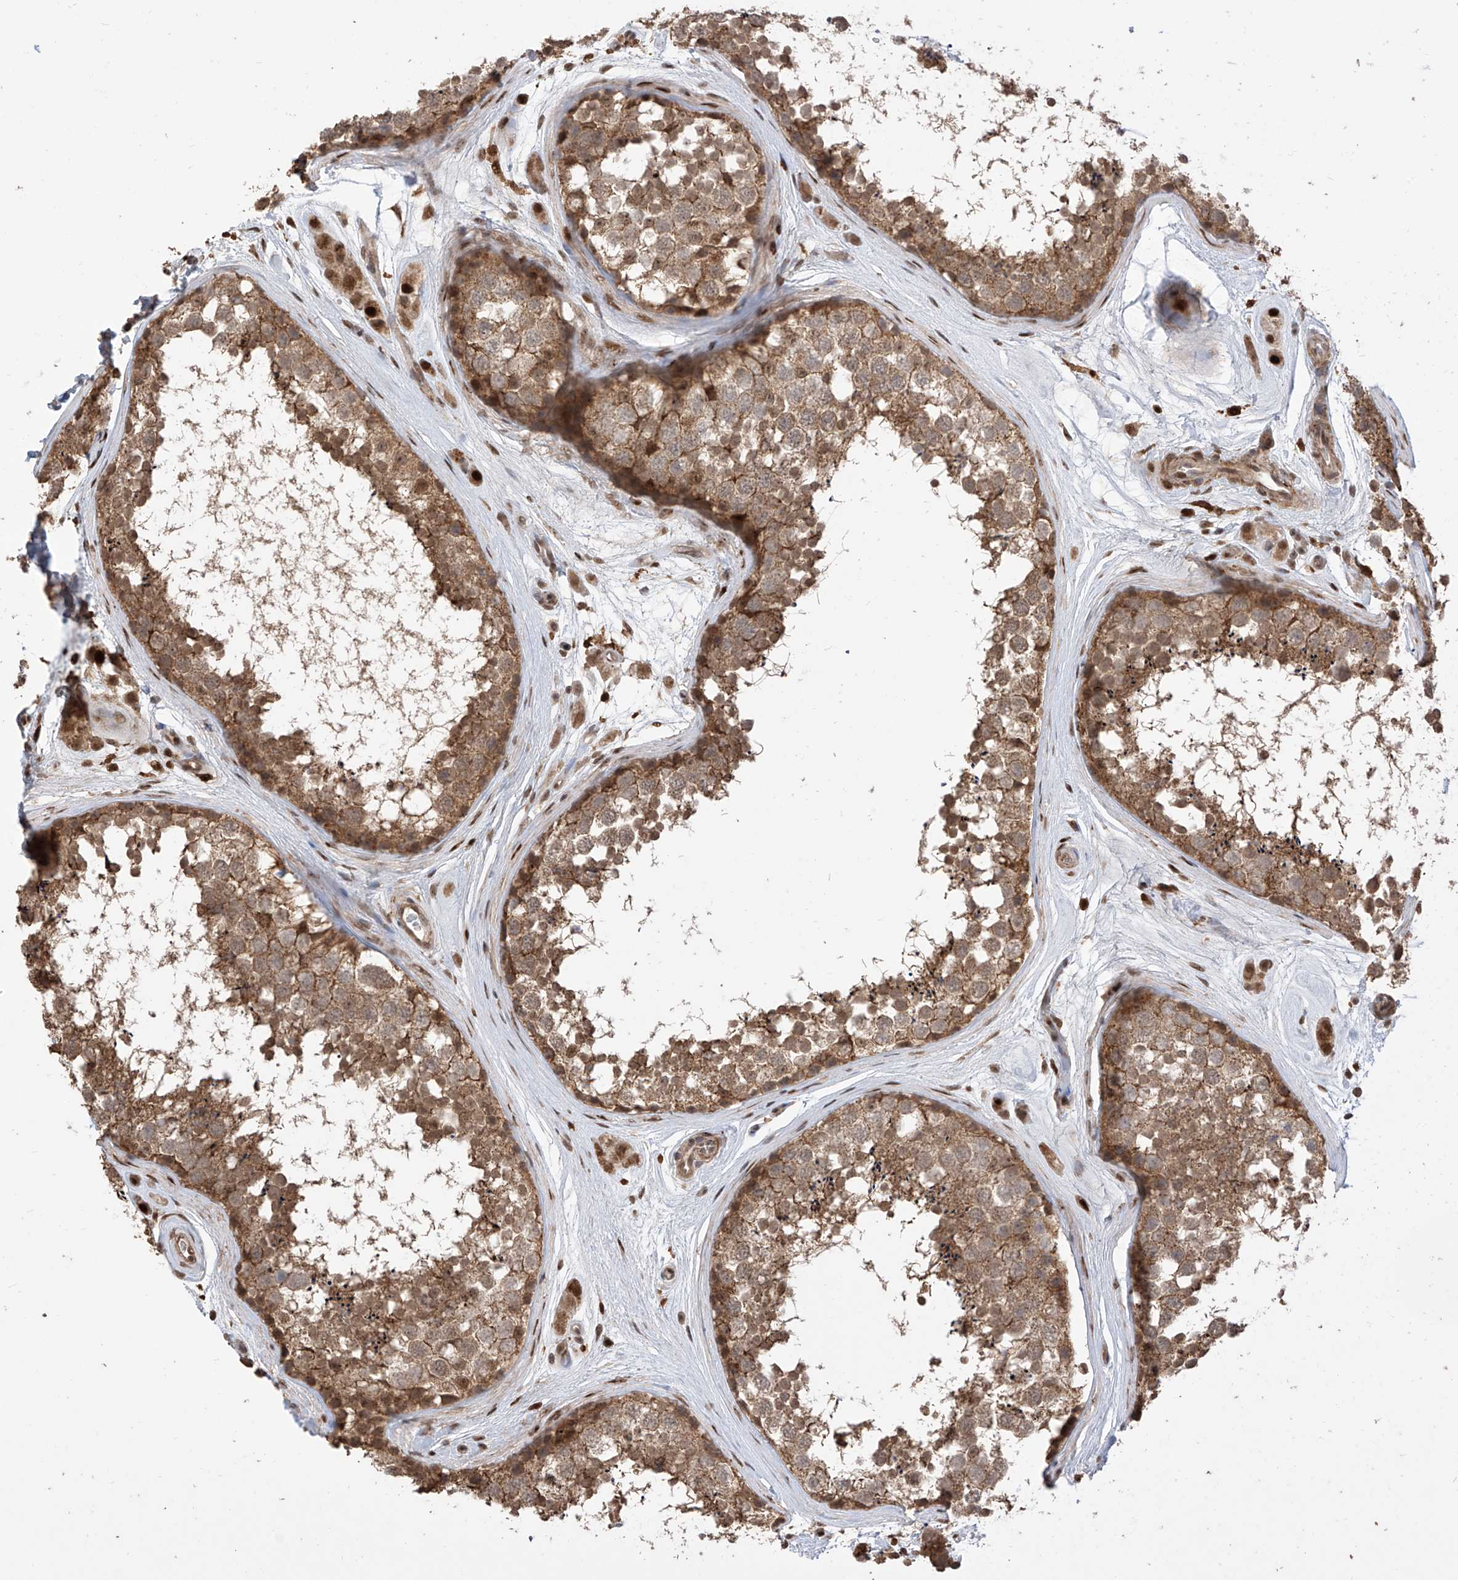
{"staining": {"intensity": "moderate", "quantity": ">75%", "location": "cytoplasmic/membranous,nuclear"}, "tissue": "testis", "cell_type": "Cells in seminiferous ducts", "image_type": "normal", "snomed": [{"axis": "morphology", "description": "Normal tissue, NOS"}, {"axis": "topography", "description": "Testis"}], "caption": "Brown immunohistochemical staining in unremarkable human testis exhibits moderate cytoplasmic/membranous,nuclear staining in approximately >75% of cells in seminiferous ducts.", "gene": "LATS1", "patient": {"sex": "male", "age": 56}}